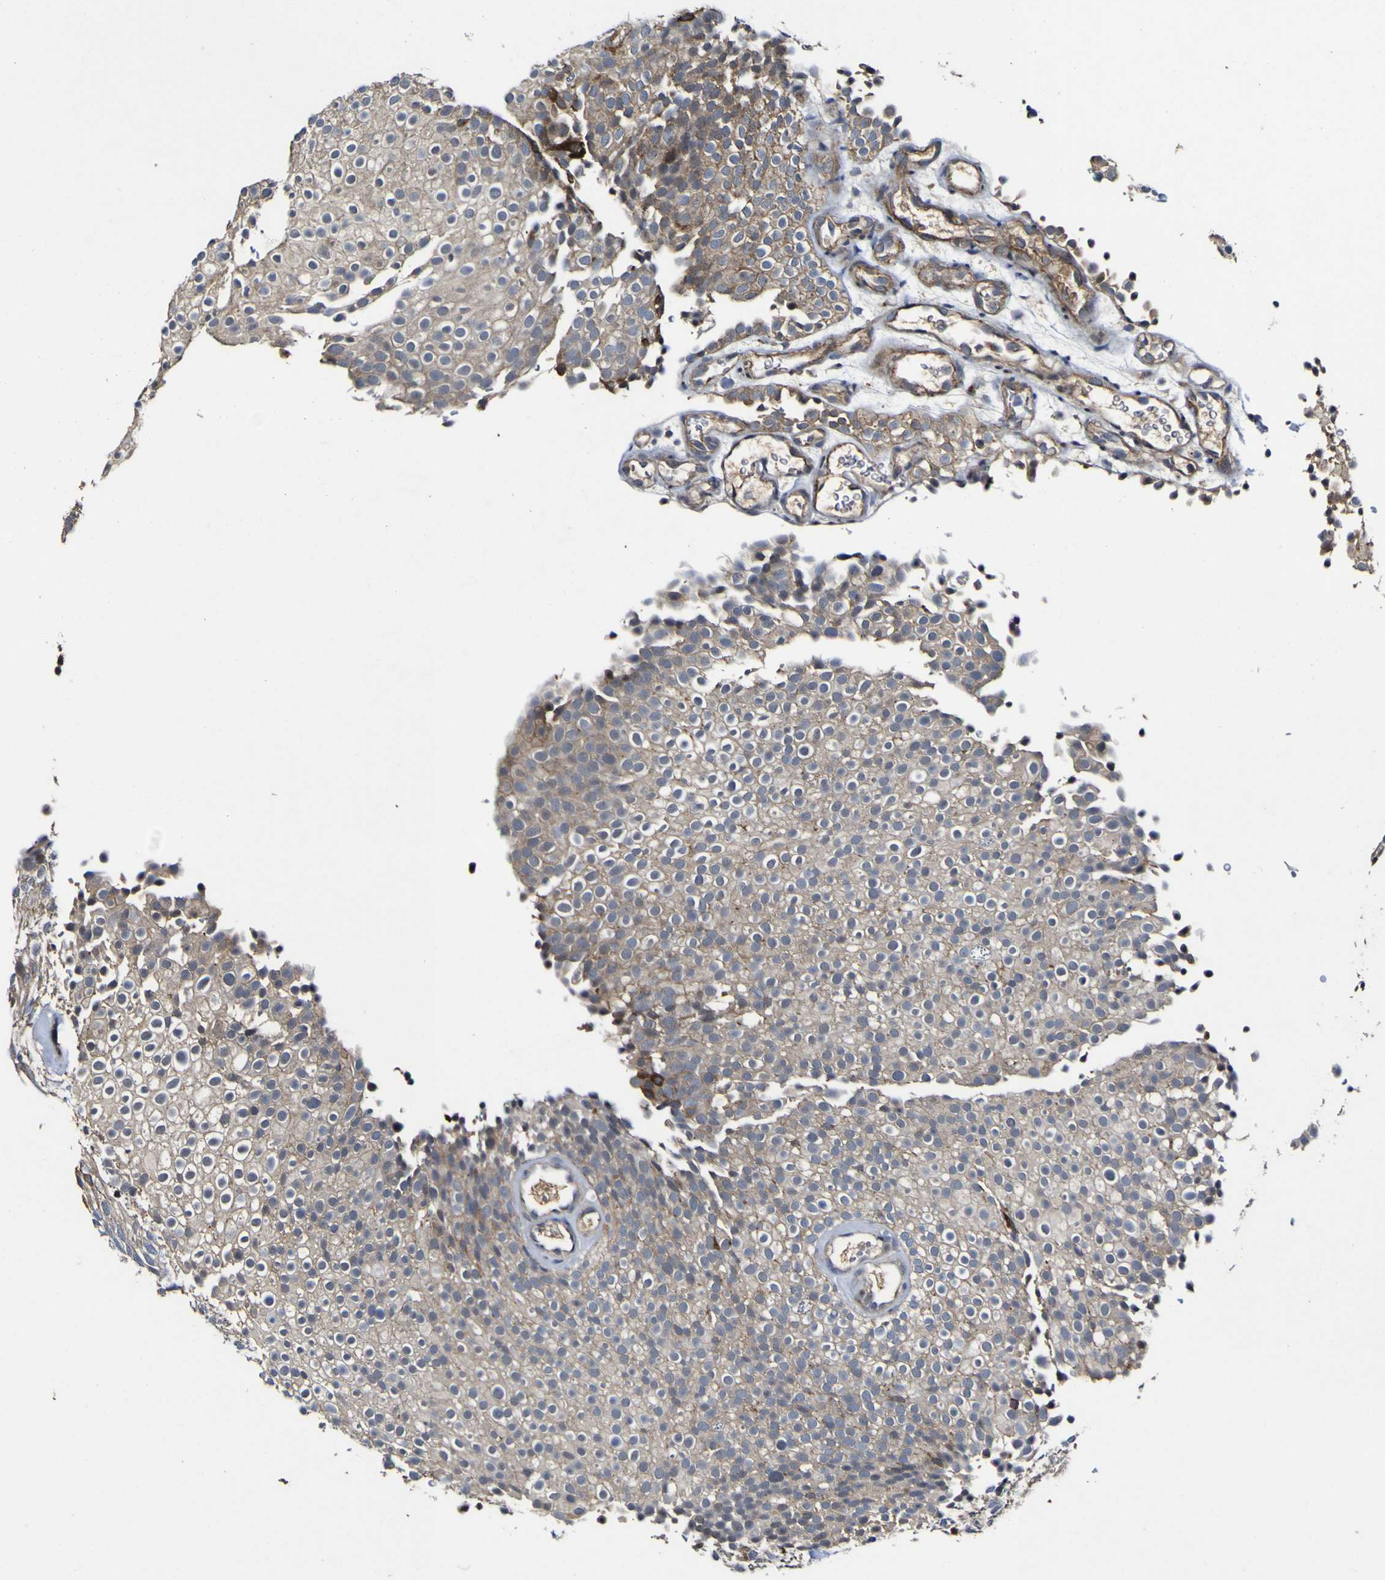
{"staining": {"intensity": "strong", "quantity": "<25%", "location": "cytoplasmic/membranous"}, "tissue": "urothelial cancer", "cell_type": "Tumor cells", "image_type": "cancer", "snomed": [{"axis": "morphology", "description": "Urothelial carcinoma, Low grade"}, {"axis": "topography", "description": "Urinary bladder"}], "caption": "Tumor cells display medium levels of strong cytoplasmic/membranous expression in about <25% of cells in urothelial cancer.", "gene": "CCL2", "patient": {"sex": "male", "age": 78}}